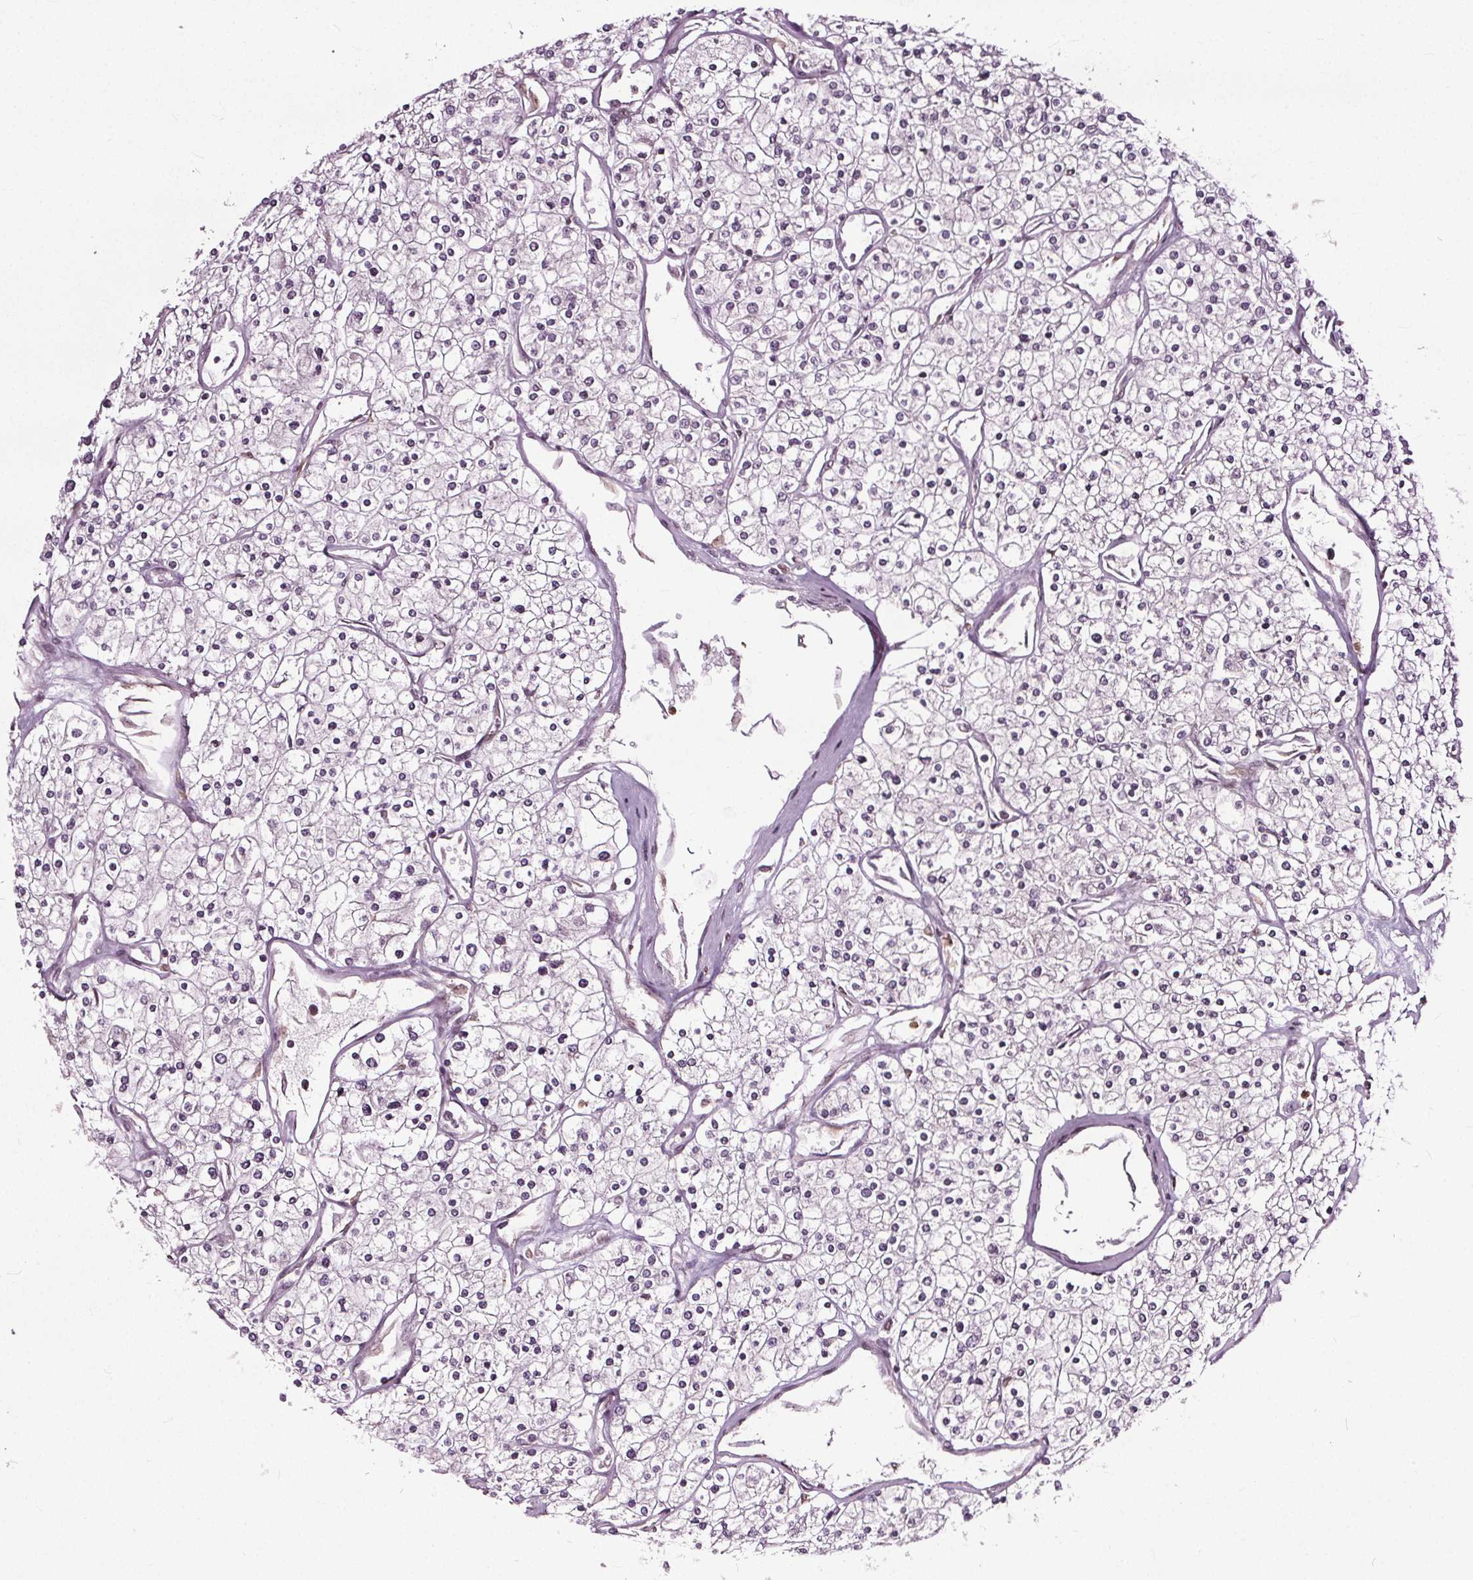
{"staining": {"intensity": "negative", "quantity": "none", "location": "none"}, "tissue": "renal cancer", "cell_type": "Tumor cells", "image_type": "cancer", "snomed": [{"axis": "morphology", "description": "Adenocarcinoma, NOS"}, {"axis": "topography", "description": "Kidney"}], "caption": "There is no significant expression in tumor cells of renal cancer (adenocarcinoma).", "gene": "TTC39C", "patient": {"sex": "male", "age": 80}}